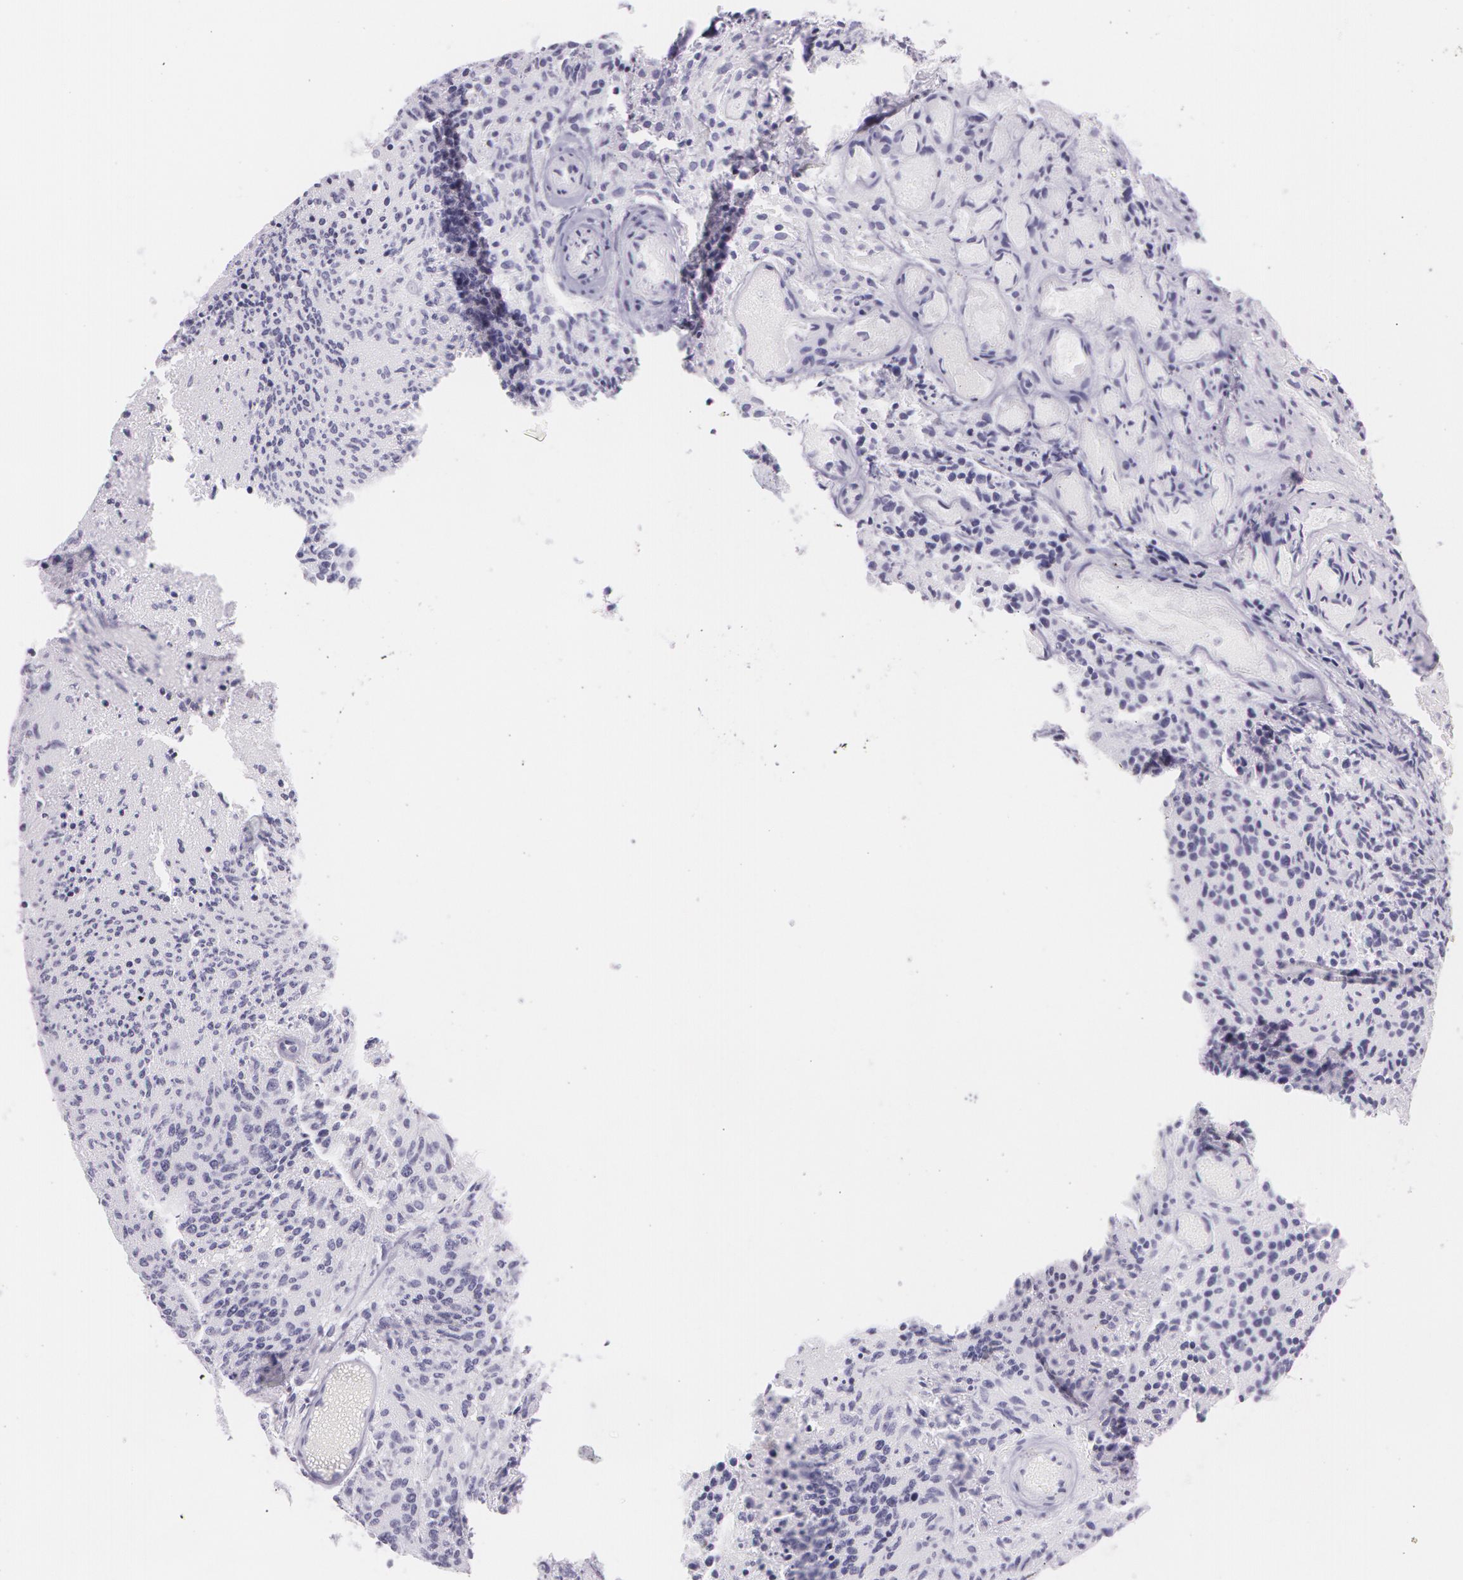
{"staining": {"intensity": "negative", "quantity": "none", "location": "none"}, "tissue": "glioma", "cell_type": "Tumor cells", "image_type": "cancer", "snomed": [{"axis": "morphology", "description": "Glioma, malignant, High grade"}, {"axis": "topography", "description": "Brain"}], "caption": "Immunohistochemical staining of human glioma shows no significant positivity in tumor cells. Brightfield microscopy of immunohistochemistry stained with DAB (brown) and hematoxylin (blue), captured at high magnification.", "gene": "SNCG", "patient": {"sex": "male", "age": 36}}